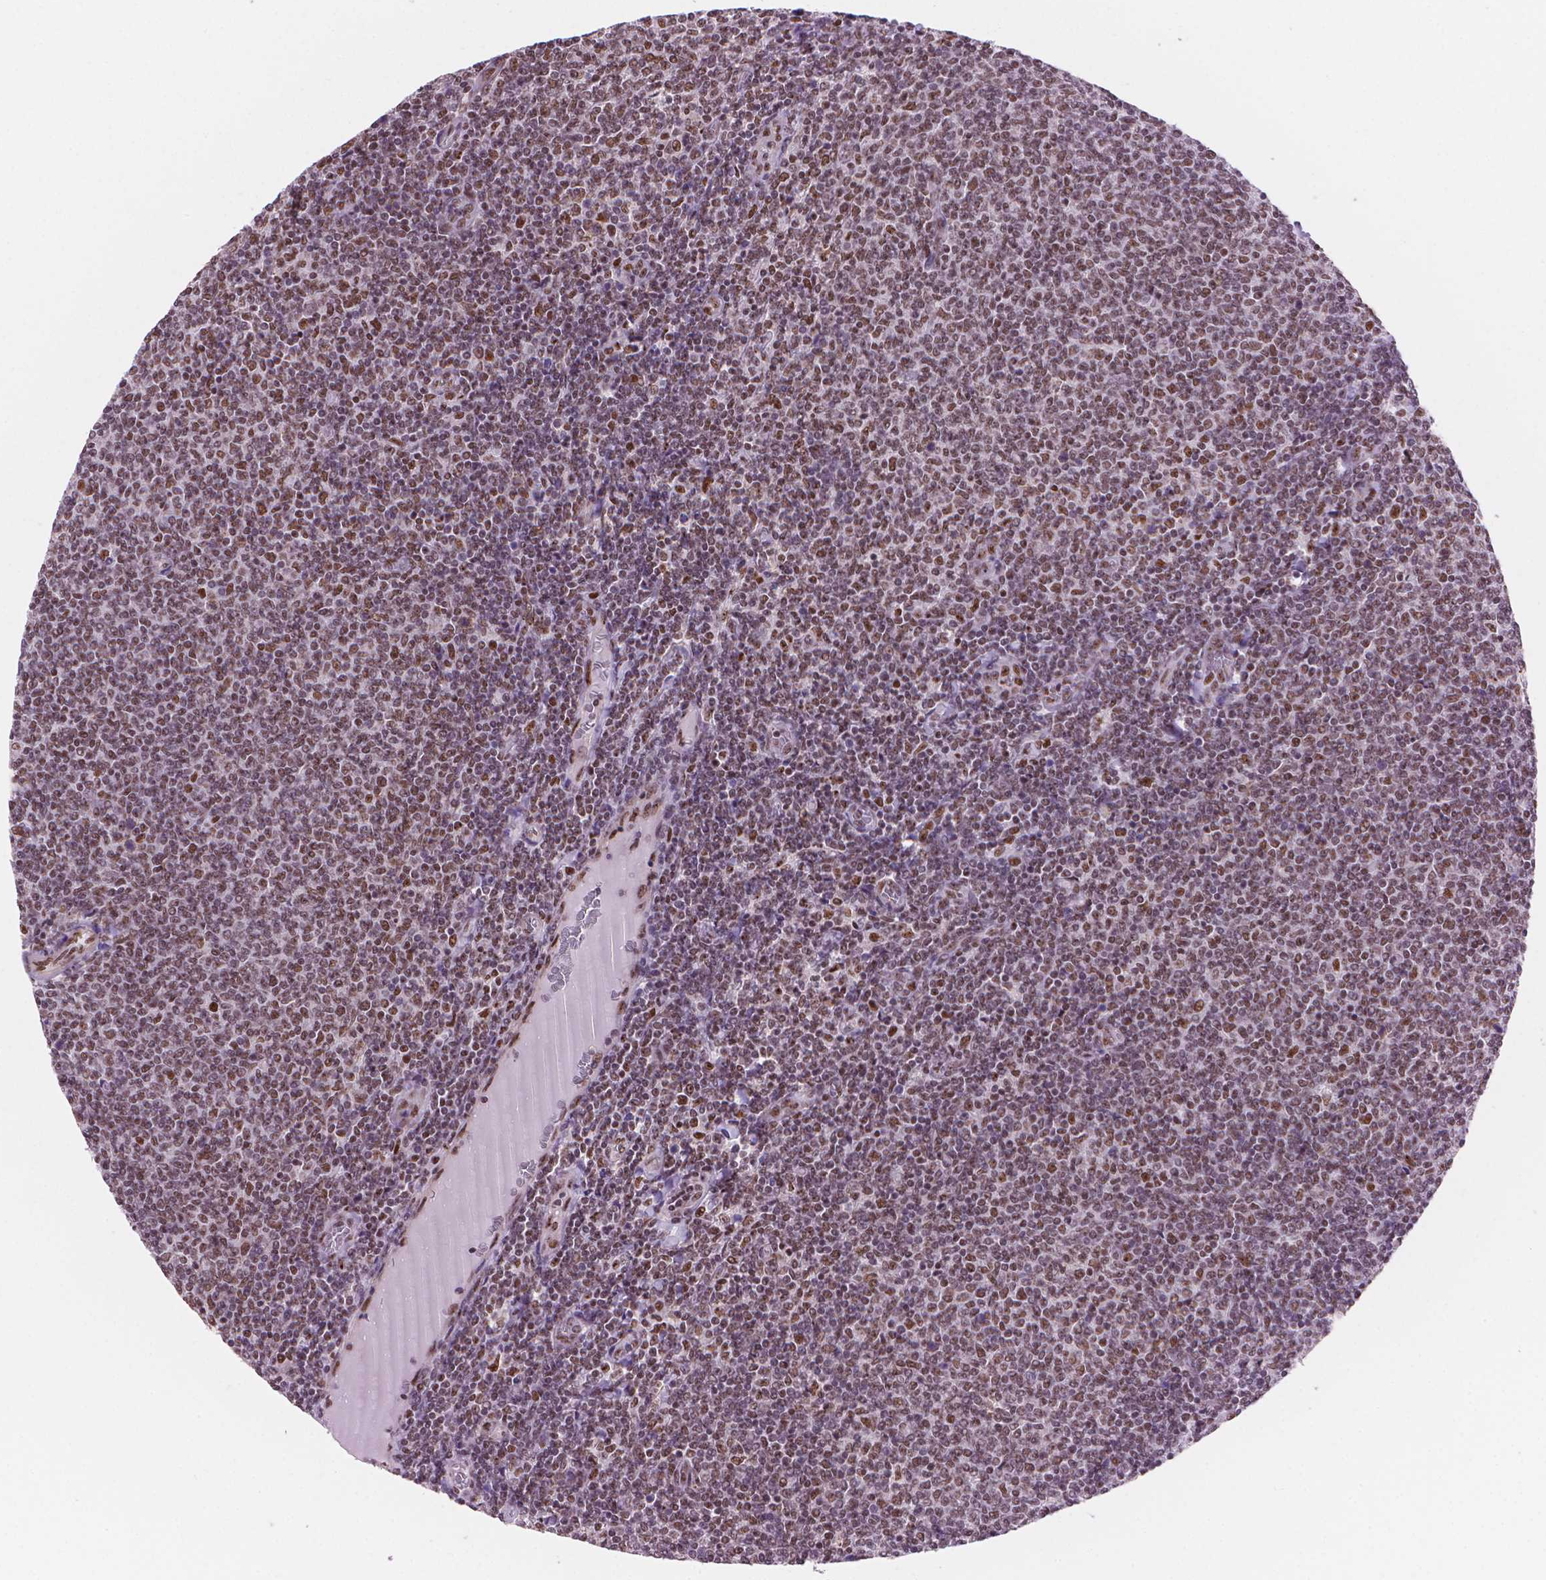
{"staining": {"intensity": "moderate", "quantity": ">75%", "location": "nuclear"}, "tissue": "lymphoma", "cell_type": "Tumor cells", "image_type": "cancer", "snomed": [{"axis": "morphology", "description": "Malignant lymphoma, non-Hodgkin's type, Low grade"}, {"axis": "topography", "description": "Lymph node"}], "caption": "The immunohistochemical stain highlights moderate nuclear expression in tumor cells of malignant lymphoma, non-Hodgkin's type (low-grade) tissue.", "gene": "UBN1", "patient": {"sex": "male", "age": 52}}